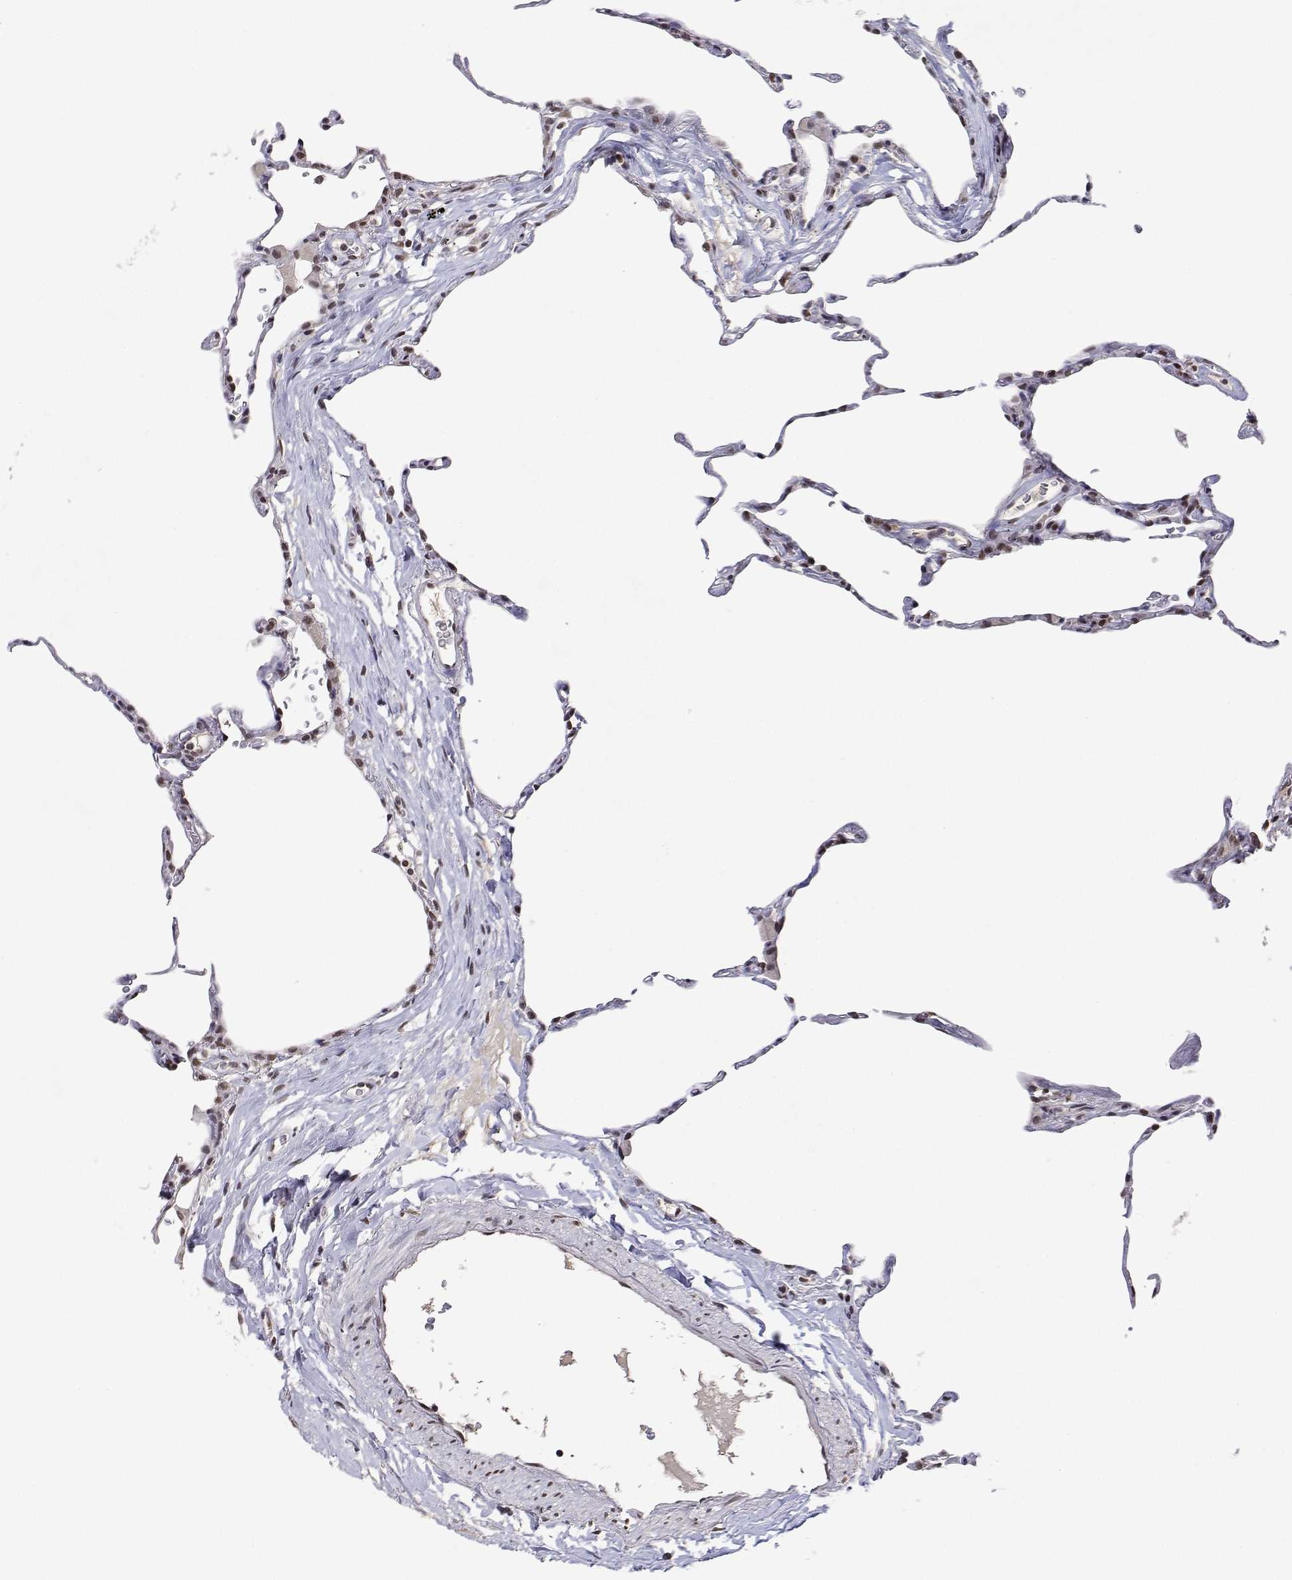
{"staining": {"intensity": "weak", "quantity": "<25%", "location": "nuclear"}, "tissue": "lung", "cell_type": "Alveolar cells", "image_type": "normal", "snomed": [{"axis": "morphology", "description": "Normal tissue, NOS"}, {"axis": "topography", "description": "Lung"}], "caption": "Immunohistochemistry (IHC) of benign human lung demonstrates no positivity in alveolar cells.", "gene": "XPC", "patient": {"sex": "female", "age": 57}}